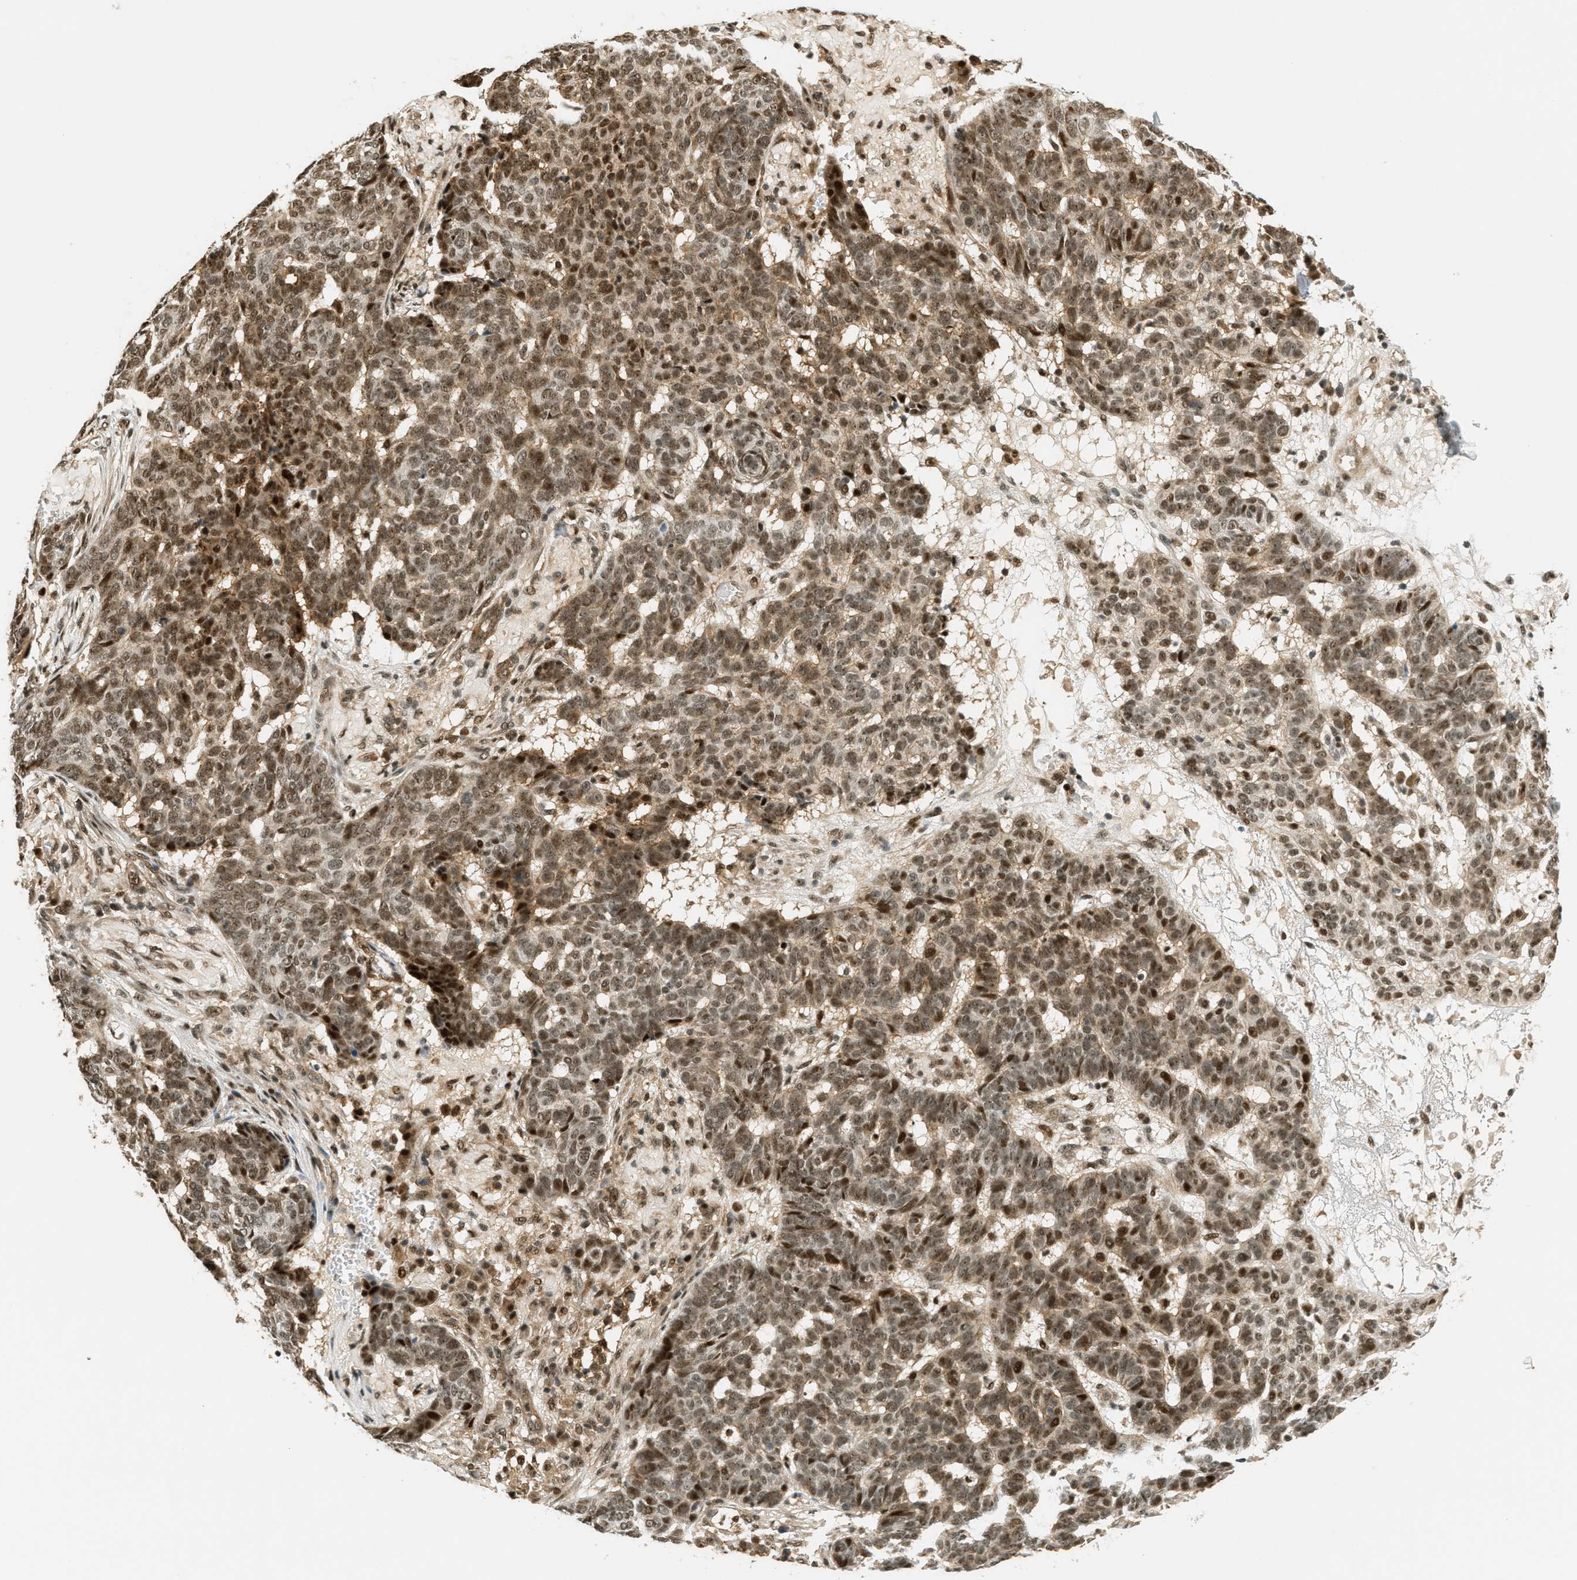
{"staining": {"intensity": "moderate", "quantity": ">75%", "location": "cytoplasmic/membranous,nuclear"}, "tissue": "skin cancer", "cell_type": "Tumor cells", "image_type": "cancer", "snomed": [{"axis": "morphology", "description": "Basal cell carcinoma"}, {"axis": "topography", "description": "Skin"}], "caption": "Skin cancer stained with IHC shows moderate cytoplasmic/membranous and nuclear positivity in about >75% of tumor cells.", "gene": "FOXM1", "patient": {"sex": "male", "age": 85}}